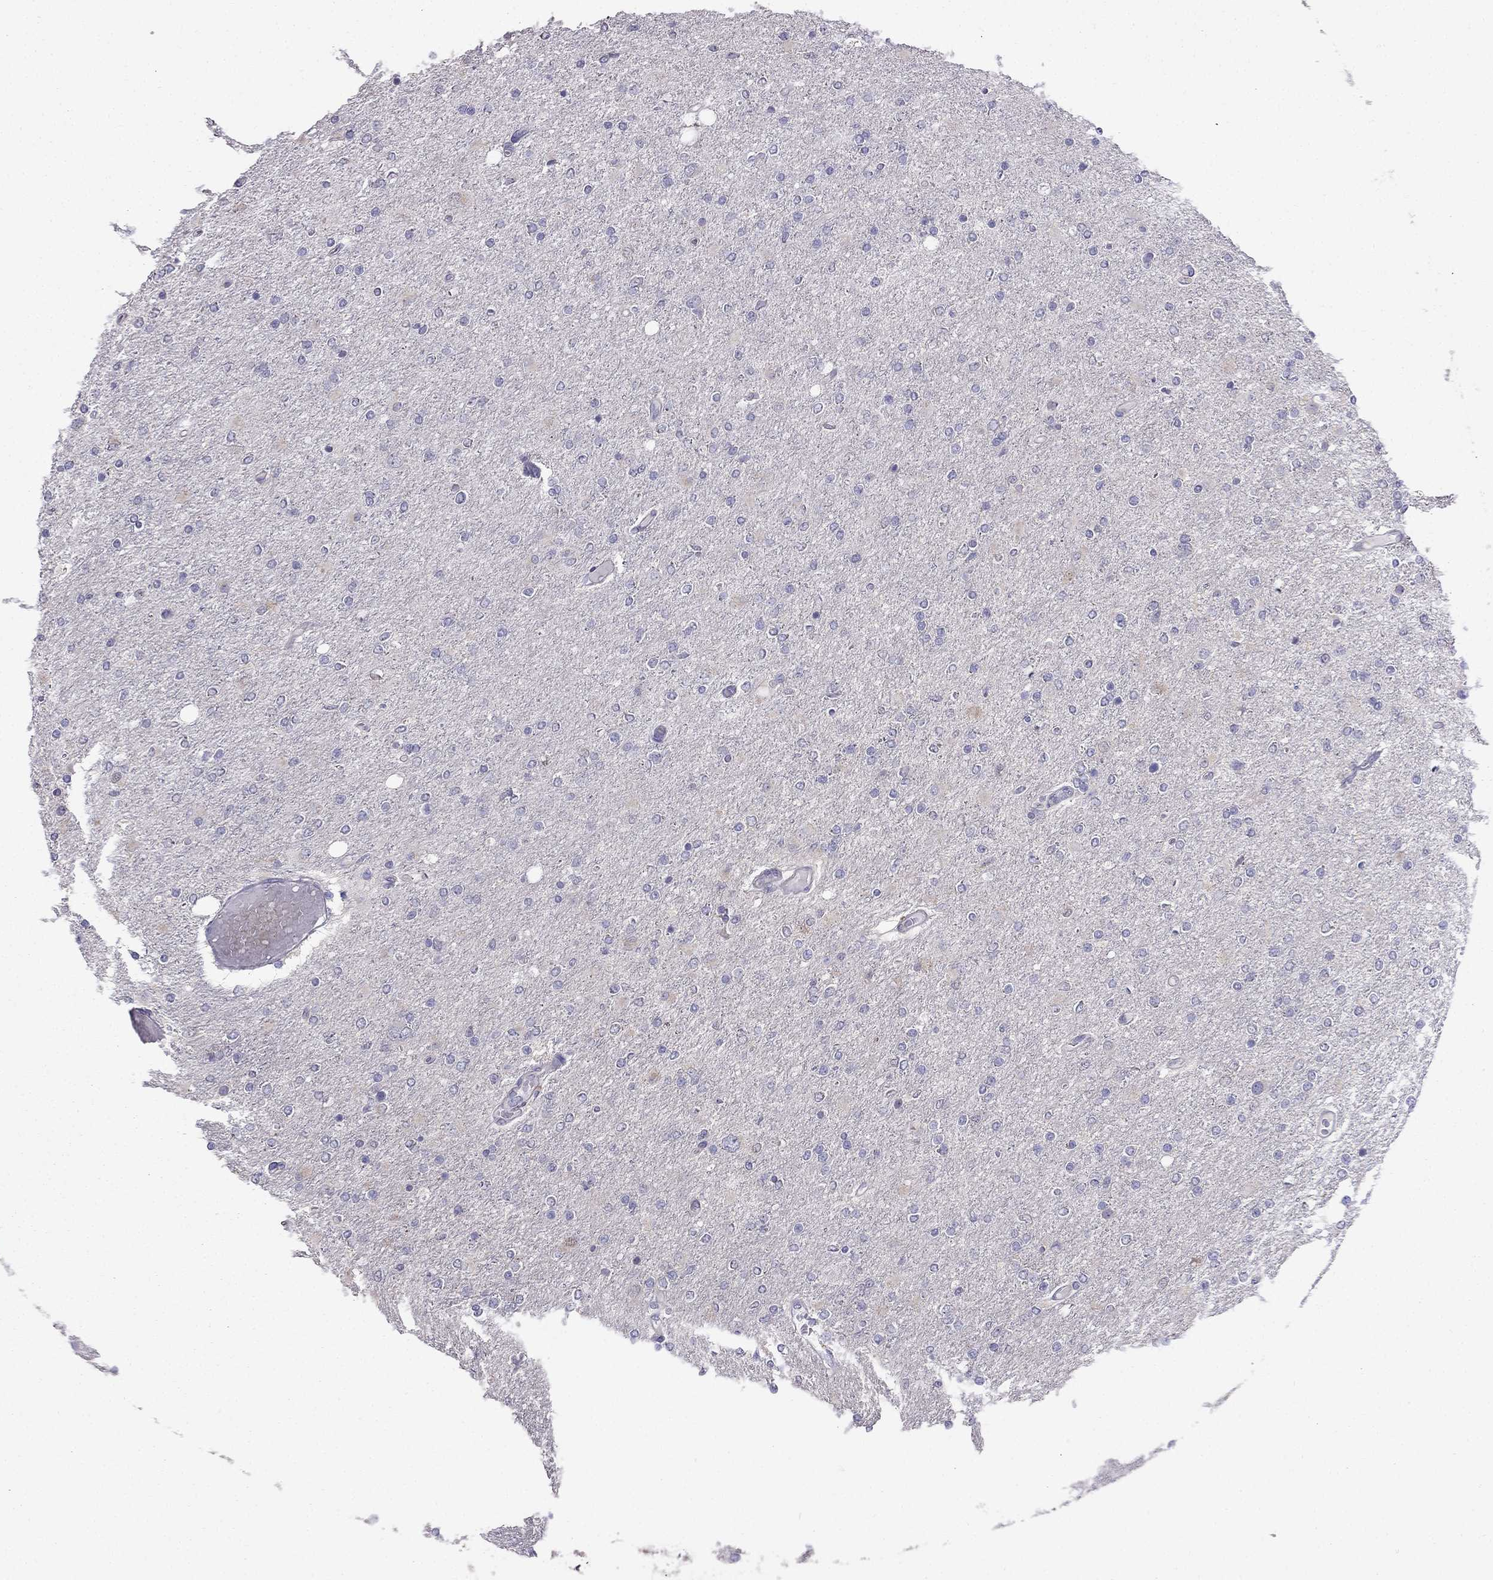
{"staining": {"intensity": "negative", "quantity": "none", "location": "none"}, "tissue": "glioma", "cell_type": "Tumor cells", "image_type": "cancer", "snomed": [{"axis": "morphology", "description": "Glioma, malignant, High grade"}, {"axis": "topography", "description": "Cerebral cortex"}], "caption": "This image is of malignant high-grade glioma stained with immunohistochemistry (IHC) to label a protein in brown with the nuclei are counter-stained blue. There is no expression in tumor cells. The staining was performed using DAB (3,3'-diaminobenzidine) to visualize the protein expression in brown, while the nuclei were stained in blue with hematoxylin (Magnification: 20x).", "gene": "SCNN1D", "patient": {"sex": "male", "age": 70}}